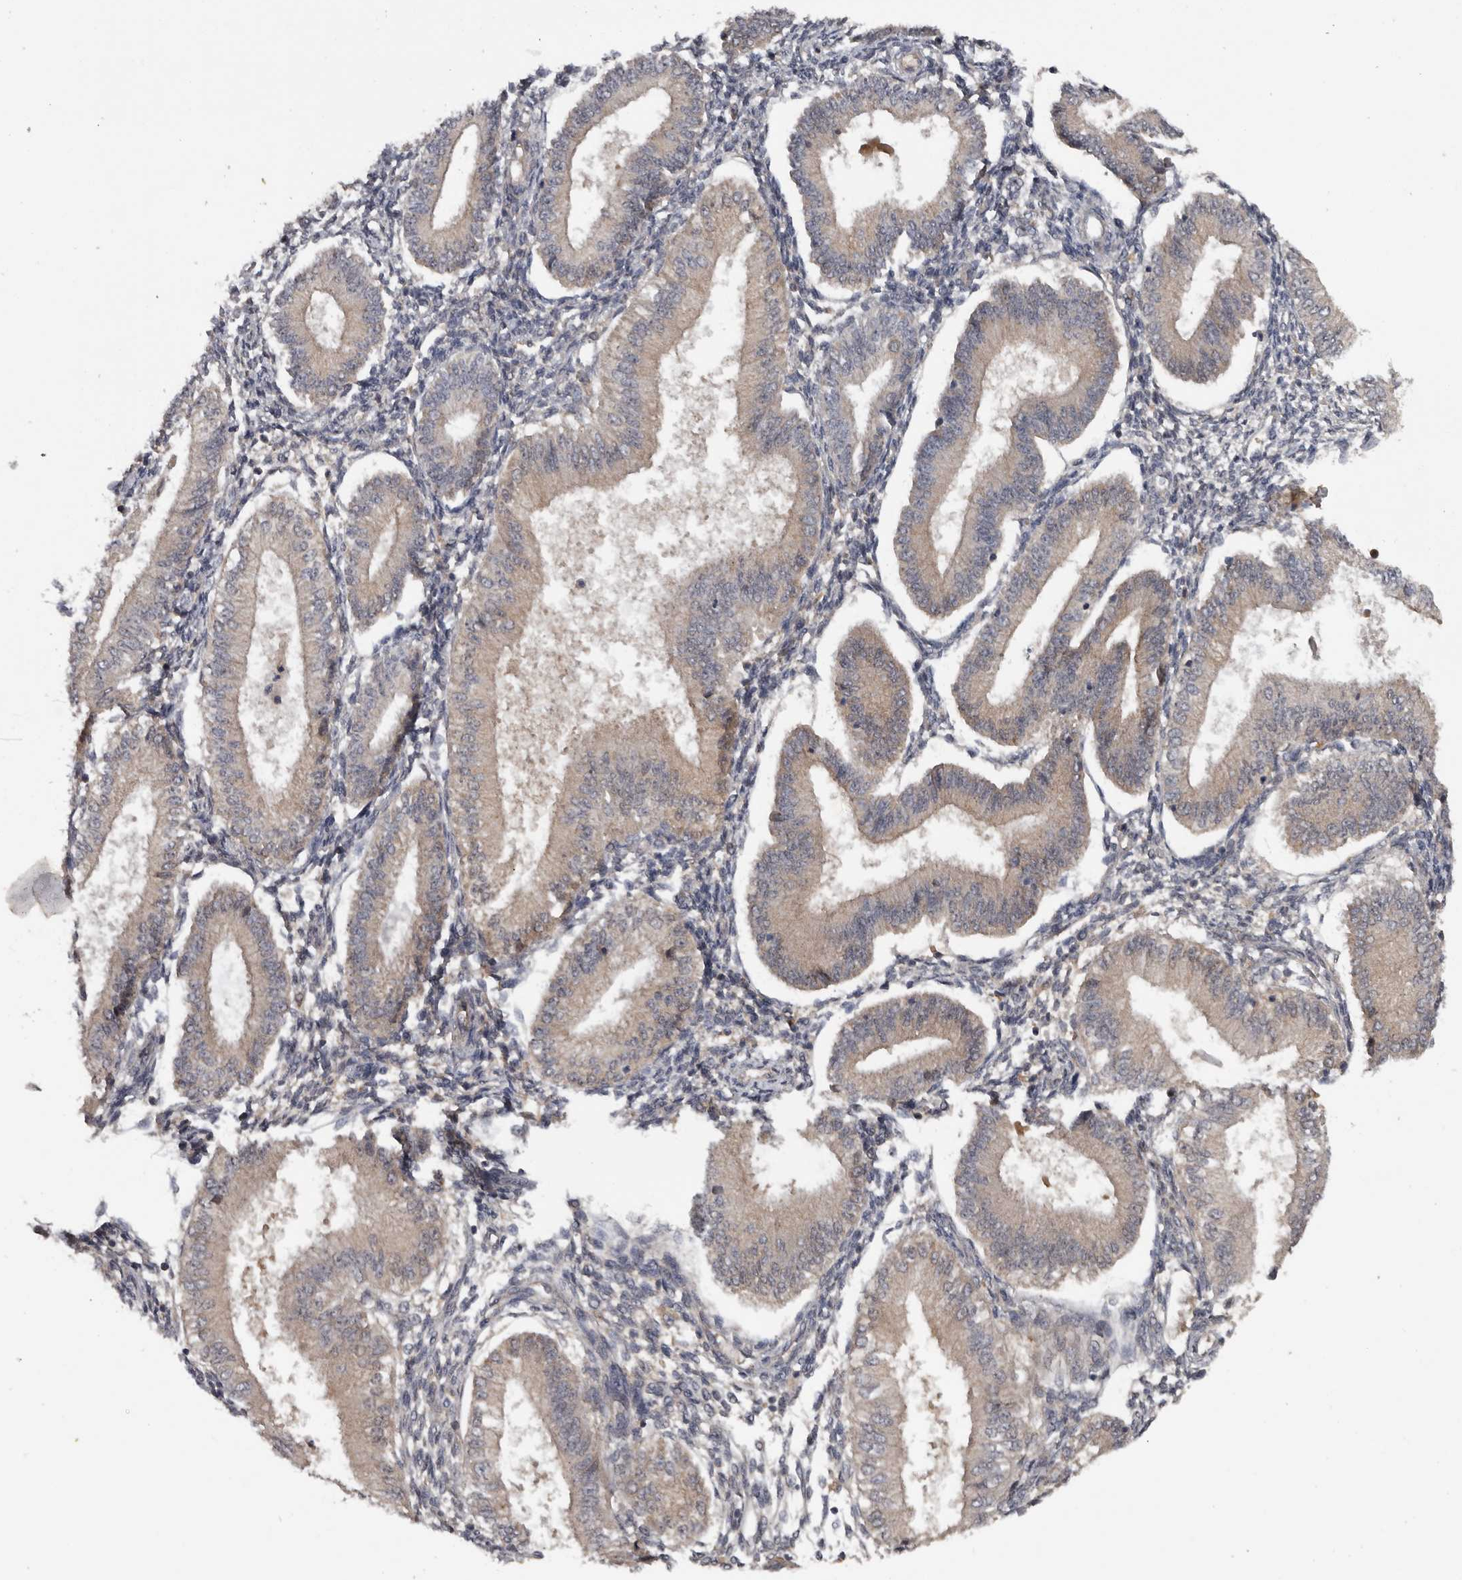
{"staining": {"intensity": "negative", "quantity": "none", "location": "none"}, "tissue": "endometrium", "cell_type": "Cells in endometrial stroma", "image_type": "normal", "snomed": [{"axis": "morphology", "description": "Normal tissue, NOS"}, {"axis": "topography", "description": "Endometrium"}], "caption": "Immunohistochemistry of normal human endometrium exhibits no expression in cells in endometrial stroma.", "gene": "DNAJB4", "patient": {"sex": "female", "age": 39}}